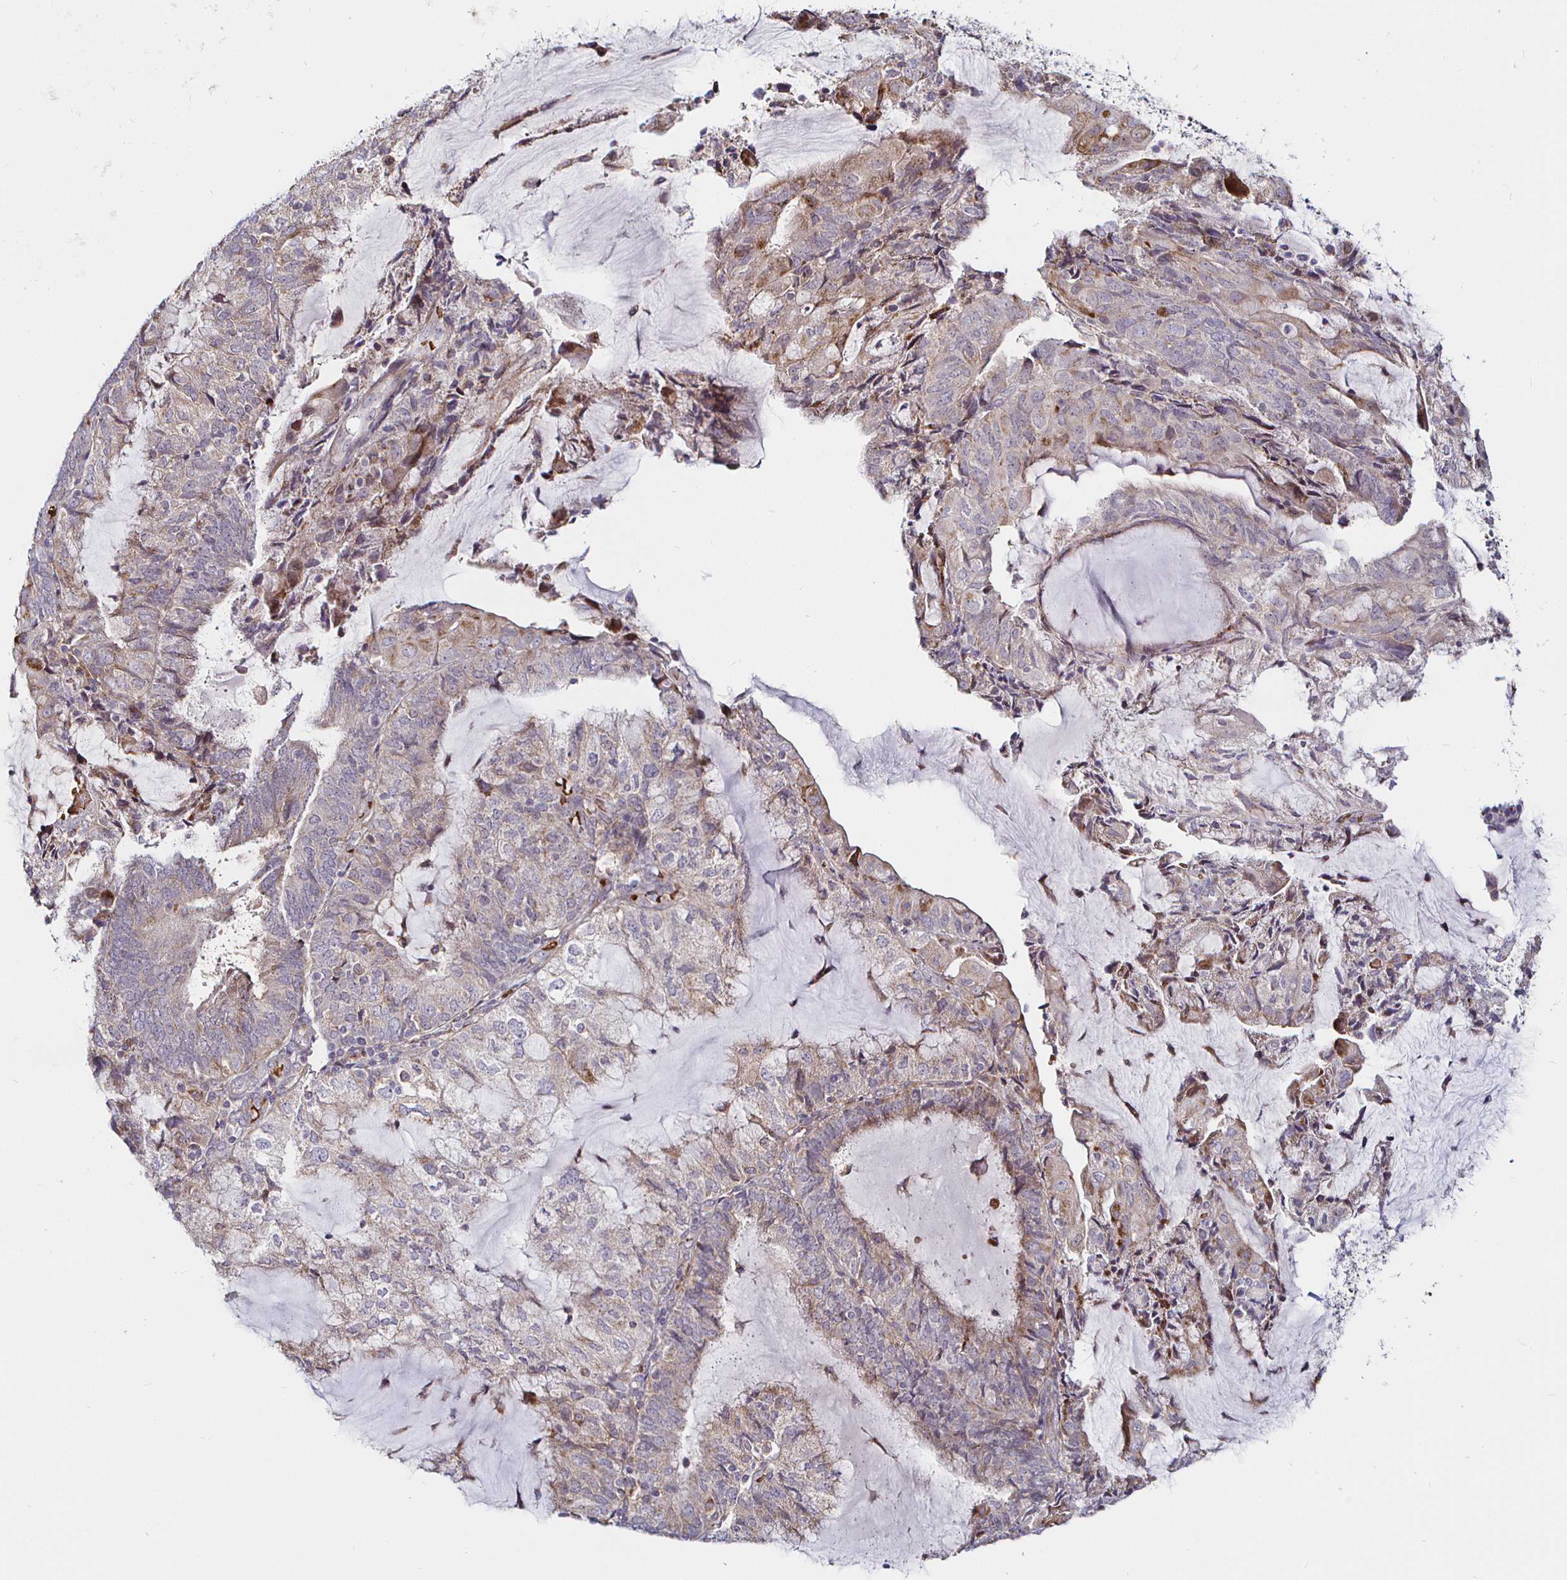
{"staining": {"intensity": "weak", "quantity": "25%-75%", "location": "cytoplasmic/membranous"}, "tissue": "endometrial cancer", "cell_type": "Tumor cells", "image_type": "cancer", "snomed": [{"axis": "morphology", "description": "Adenocarcinoma, NOS"}, {"axis": "topography", "description": "Endometrium"}], "caption": "Immunohistochemistry (DAB (3,3'-diaminobenzidine)) staining of human endometrial adenocarcinoma exhibits weak cytoplasmic/membranous protein expression in about 25%-75% of tumor cells.", "gene": "ATG3", "patient": {"sex": "female", "age": 81}}